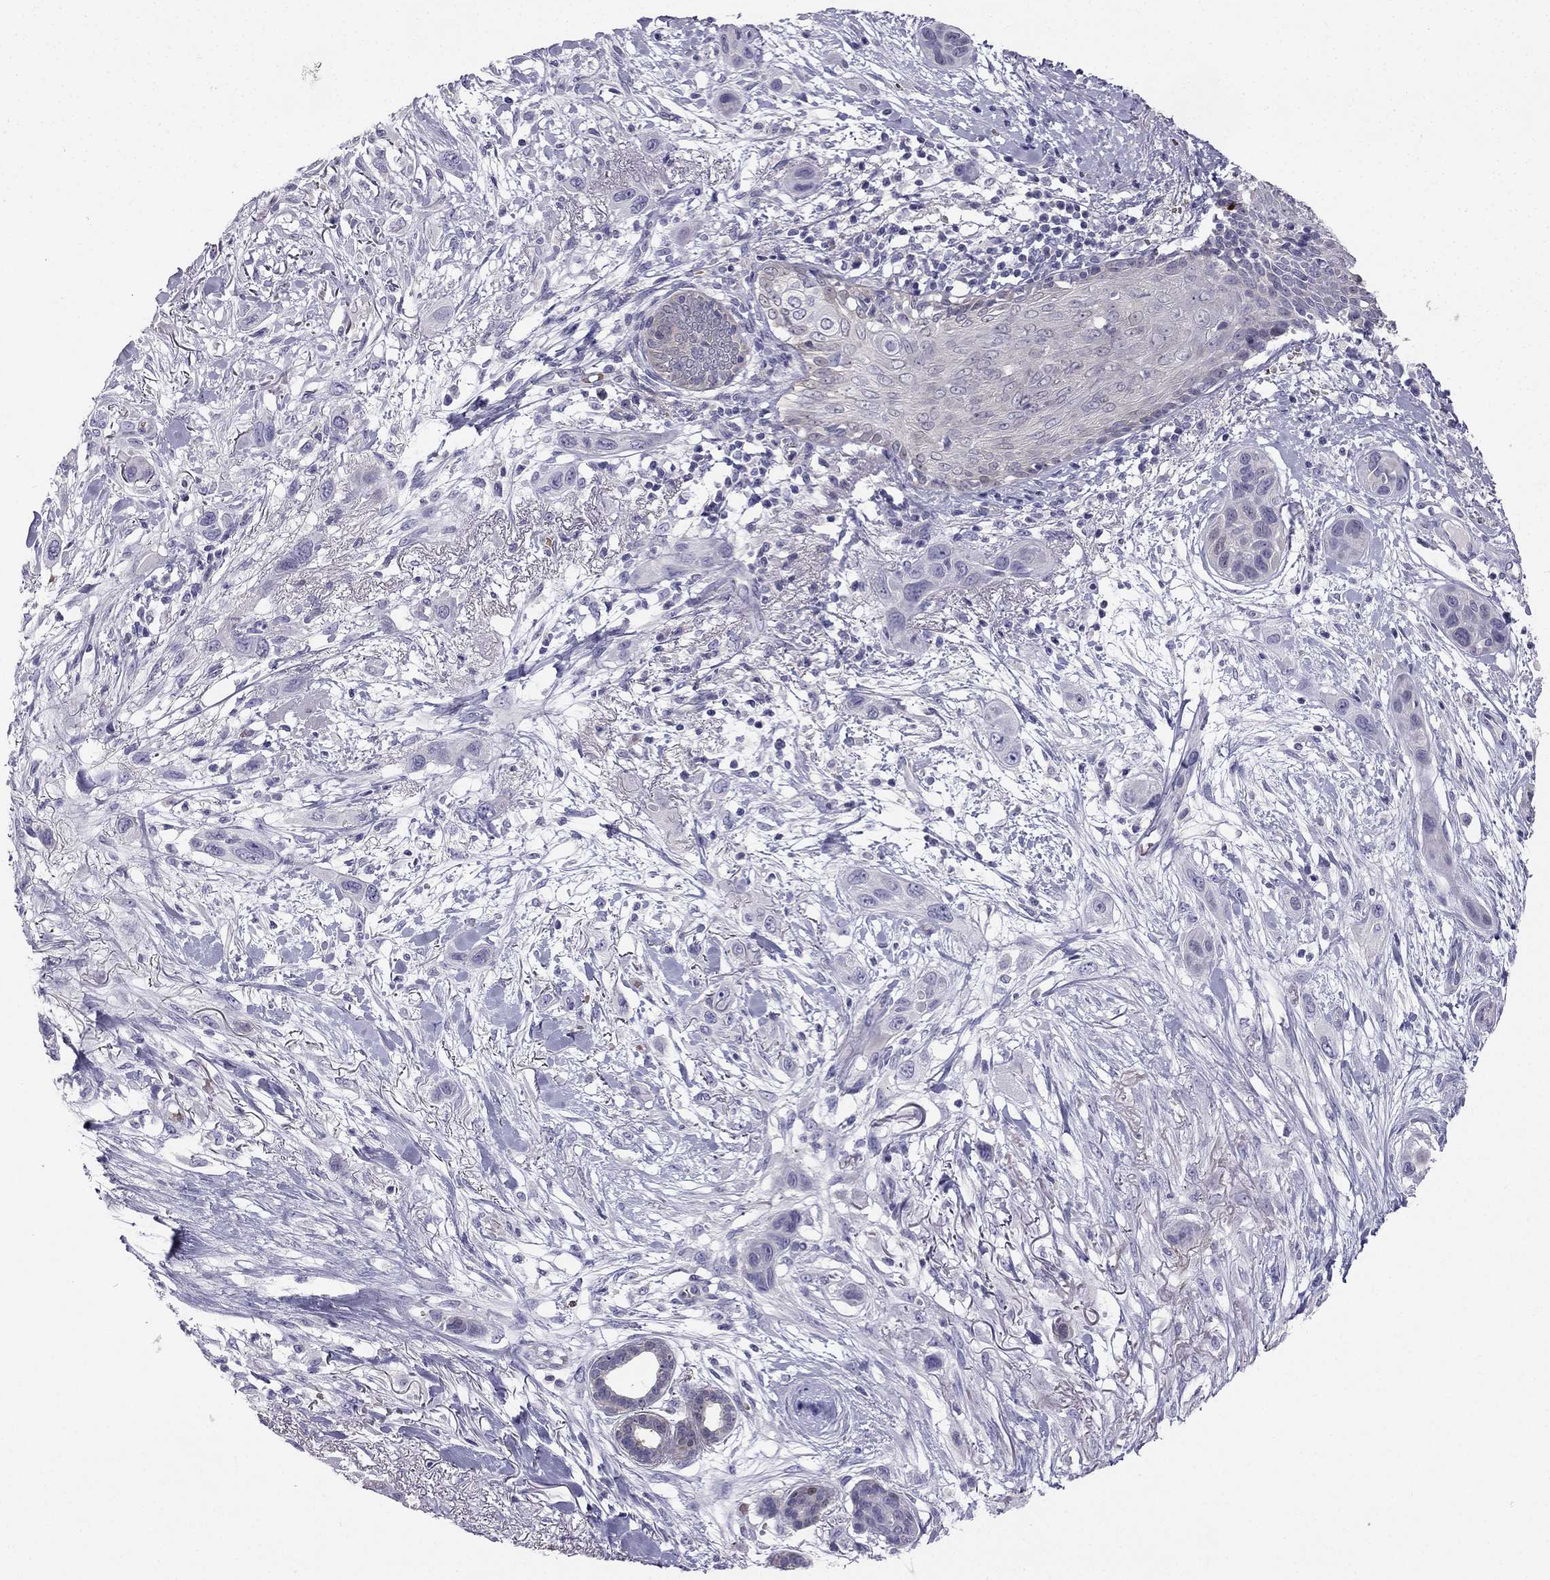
{"staining": {"intensity": "negative", "quantity": "none", "location": "none"}, "tissue": "skin cancer", "cell_type": "Tumor cells", "image_type": "cancer", "snomed": [{"axis": "morphology", "description": "Squamous cell carcinoma, NOS"}, {"axis": "topography", "description": "Skin"}], "caption": "A high-resolution photomicrograph shows immunohistochemistry (IHC) staining of skin cancer, which shows no significant positivity in tumor cells.", "gene": "RSPH14", "patient": {"sex": "male", "age": 79}}